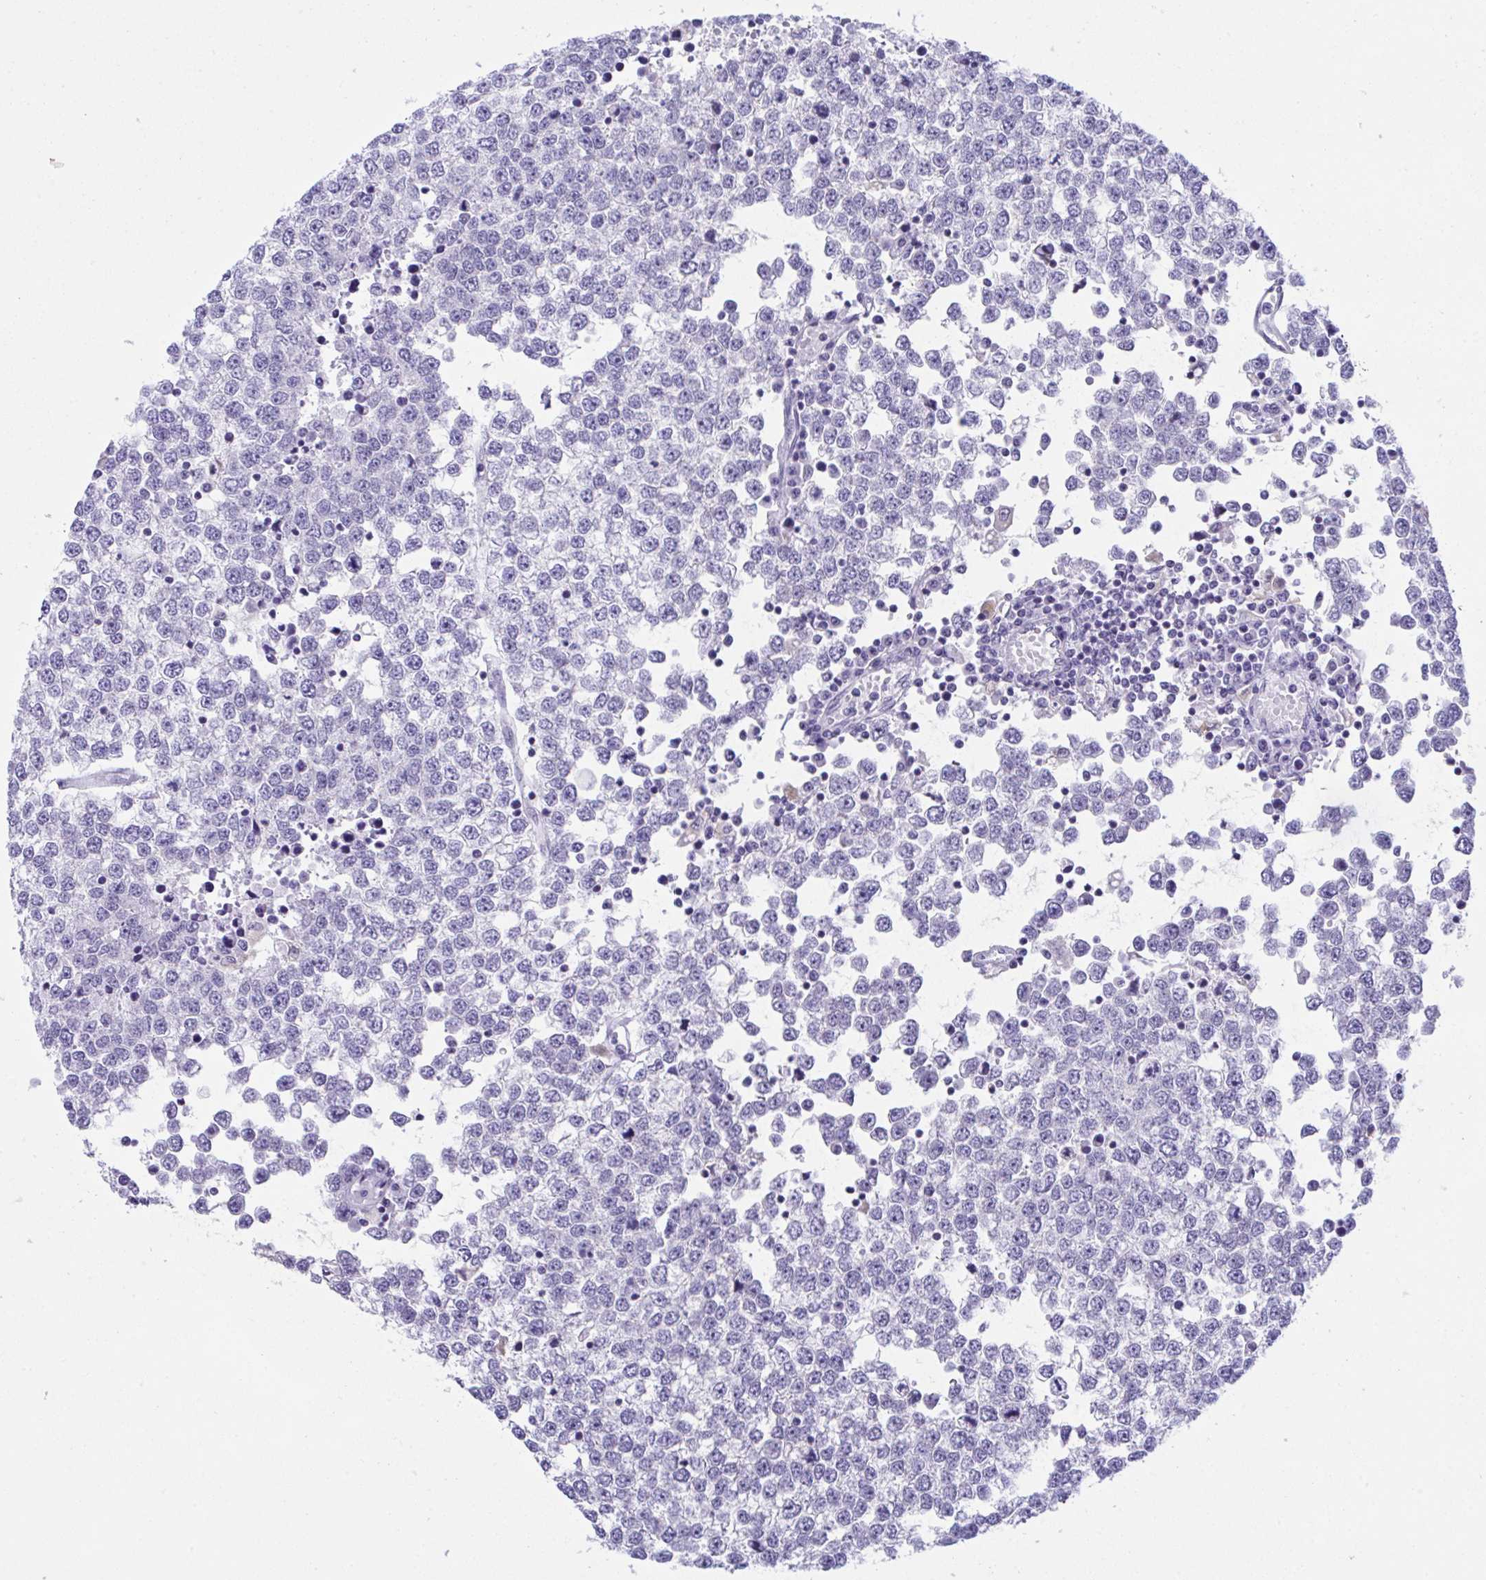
{"staining": {"intensity": "negative", "quantity": "none", "location": "none"}, "tissue": "testis cancer", "cell_type": "Tumor cells", "image_type": "cancer", "snomed": [{"axis": "morphology", "description": "Seminoma, NOS"}, {"axis": "topography", "description": "Testis"}], "caption": "DAB immunohistochemical staining of human testis cancer displays no significant staining in tumor cells.", "gene": "ATP6V0D2", "patient": {"sex": "male", "age": 65}}